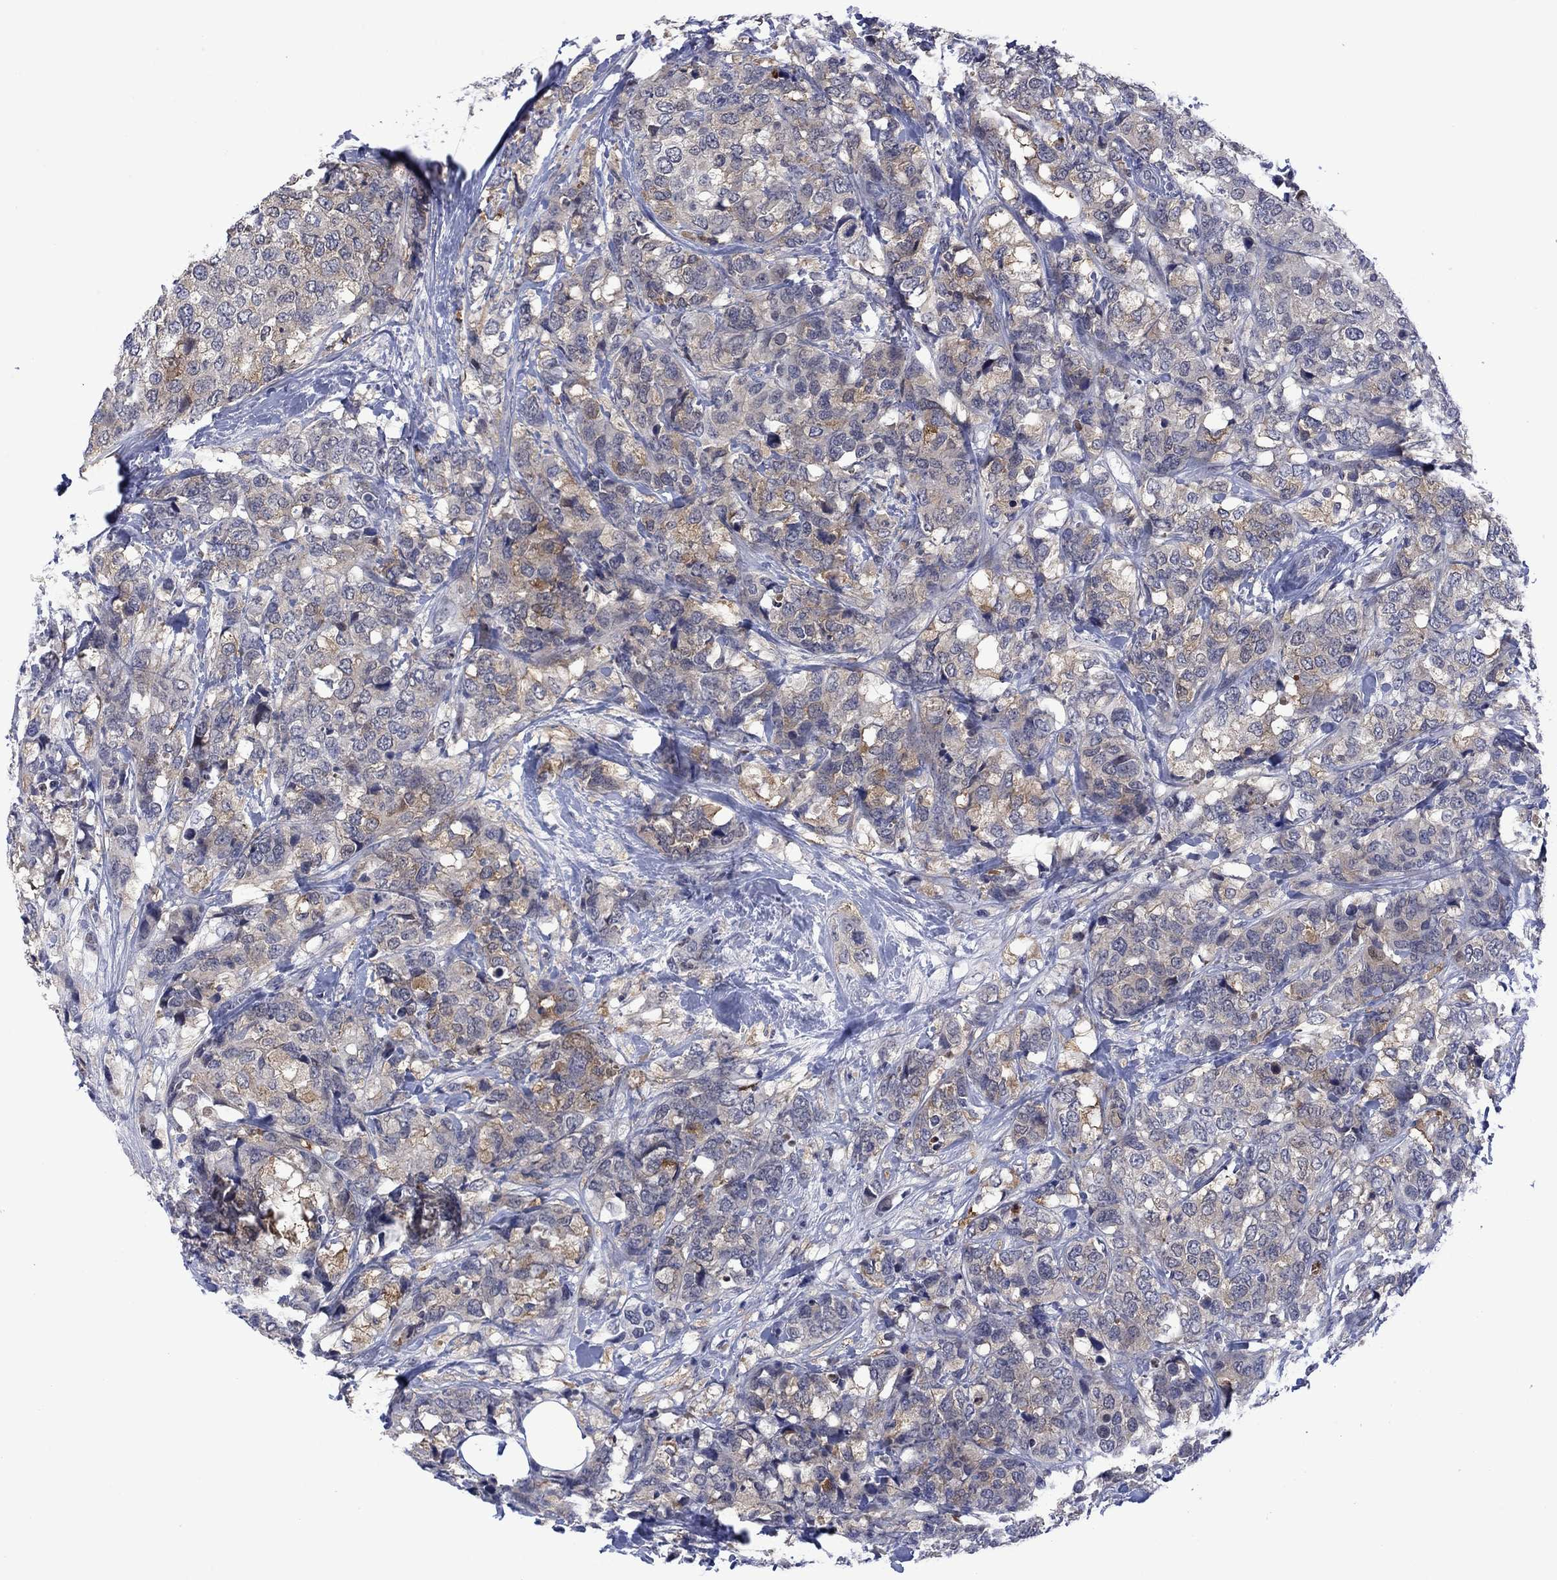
{"staining": {"intensity": "moderate", "quantity": "<25%", "location": "cytoplasmic/membranous"}, "tissue": "breast cancer", "cell_type": "Tumor cells", "image_type": "cancer", "snomed": [{"axis": "morphology", "description": "Lobular carcinoma"}, {"axis": "topography", "description": "Breast"}], "caption": "A brown stain shows moderate cytoplasmic/membranous staining of a protein in human breast cancer (lobular carcinoma) tumor cells.", "gene": "AGL", "patient": {"sex": "female", "age": 59}}